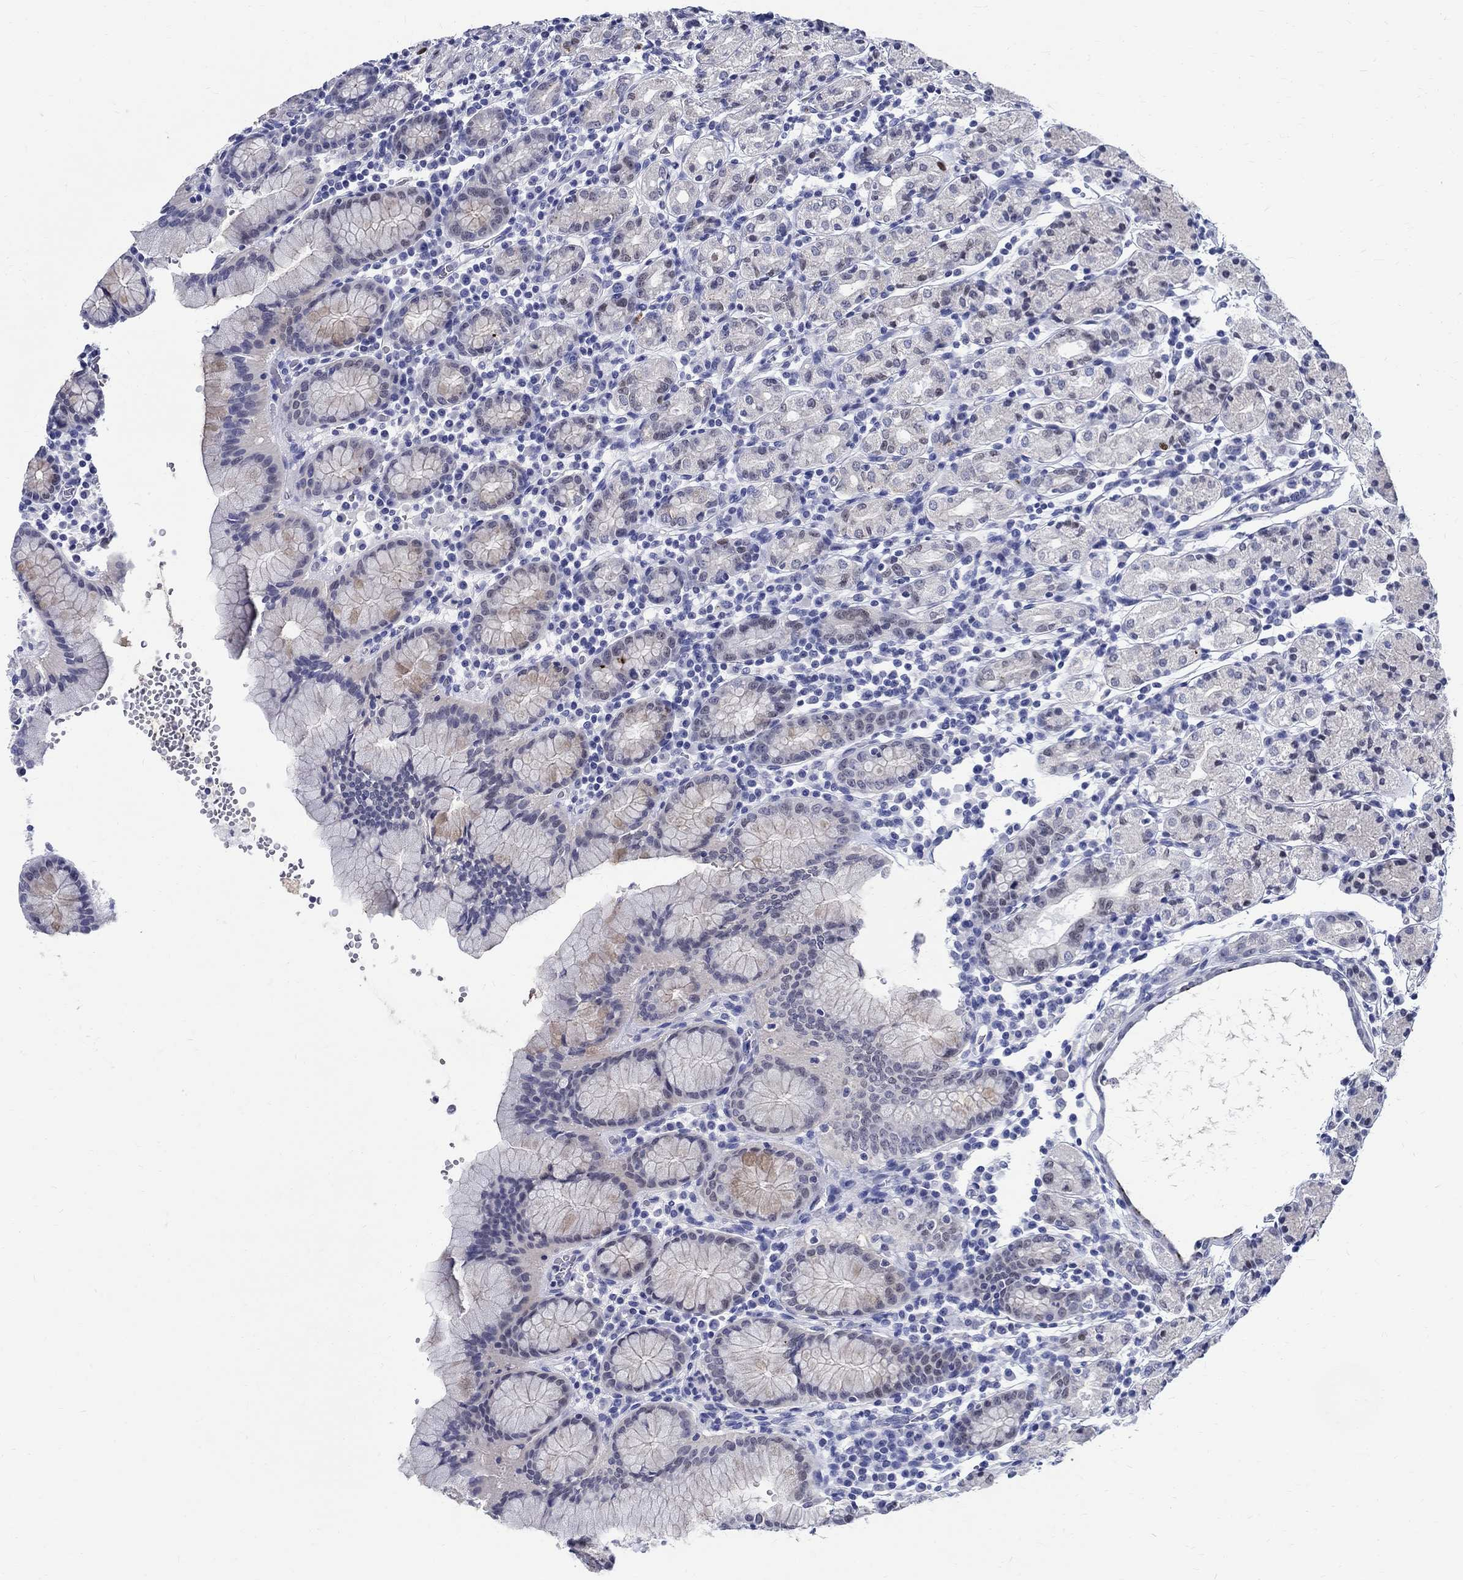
{"staining": {"intensity": "weak", "quantity": "<25%", "location": "nuclear"}, "tissue": "stomach", "cell_type": "Glandular cells", "image_type": "normal", "snomed": [{"axis": "morphology", "description": "Normal tissue, NOS"}, {"axis": "topography", "description": "Stomach, upper"}, {"axis": "topography", "description": "Stomach"}], "caption": "High power microscopy photomicrograph of an immunohistochemistry micrograph of unremarkable stomach, revealing no significant positivity in glandular cells. The staining was performed using DAB to visualize the protein expression in brown, while the nuclei were stained in blue with hematoxylin (Magnification: 20x).", "gene": "SOX2", "patient": {"sex": "male", "age": 62}}